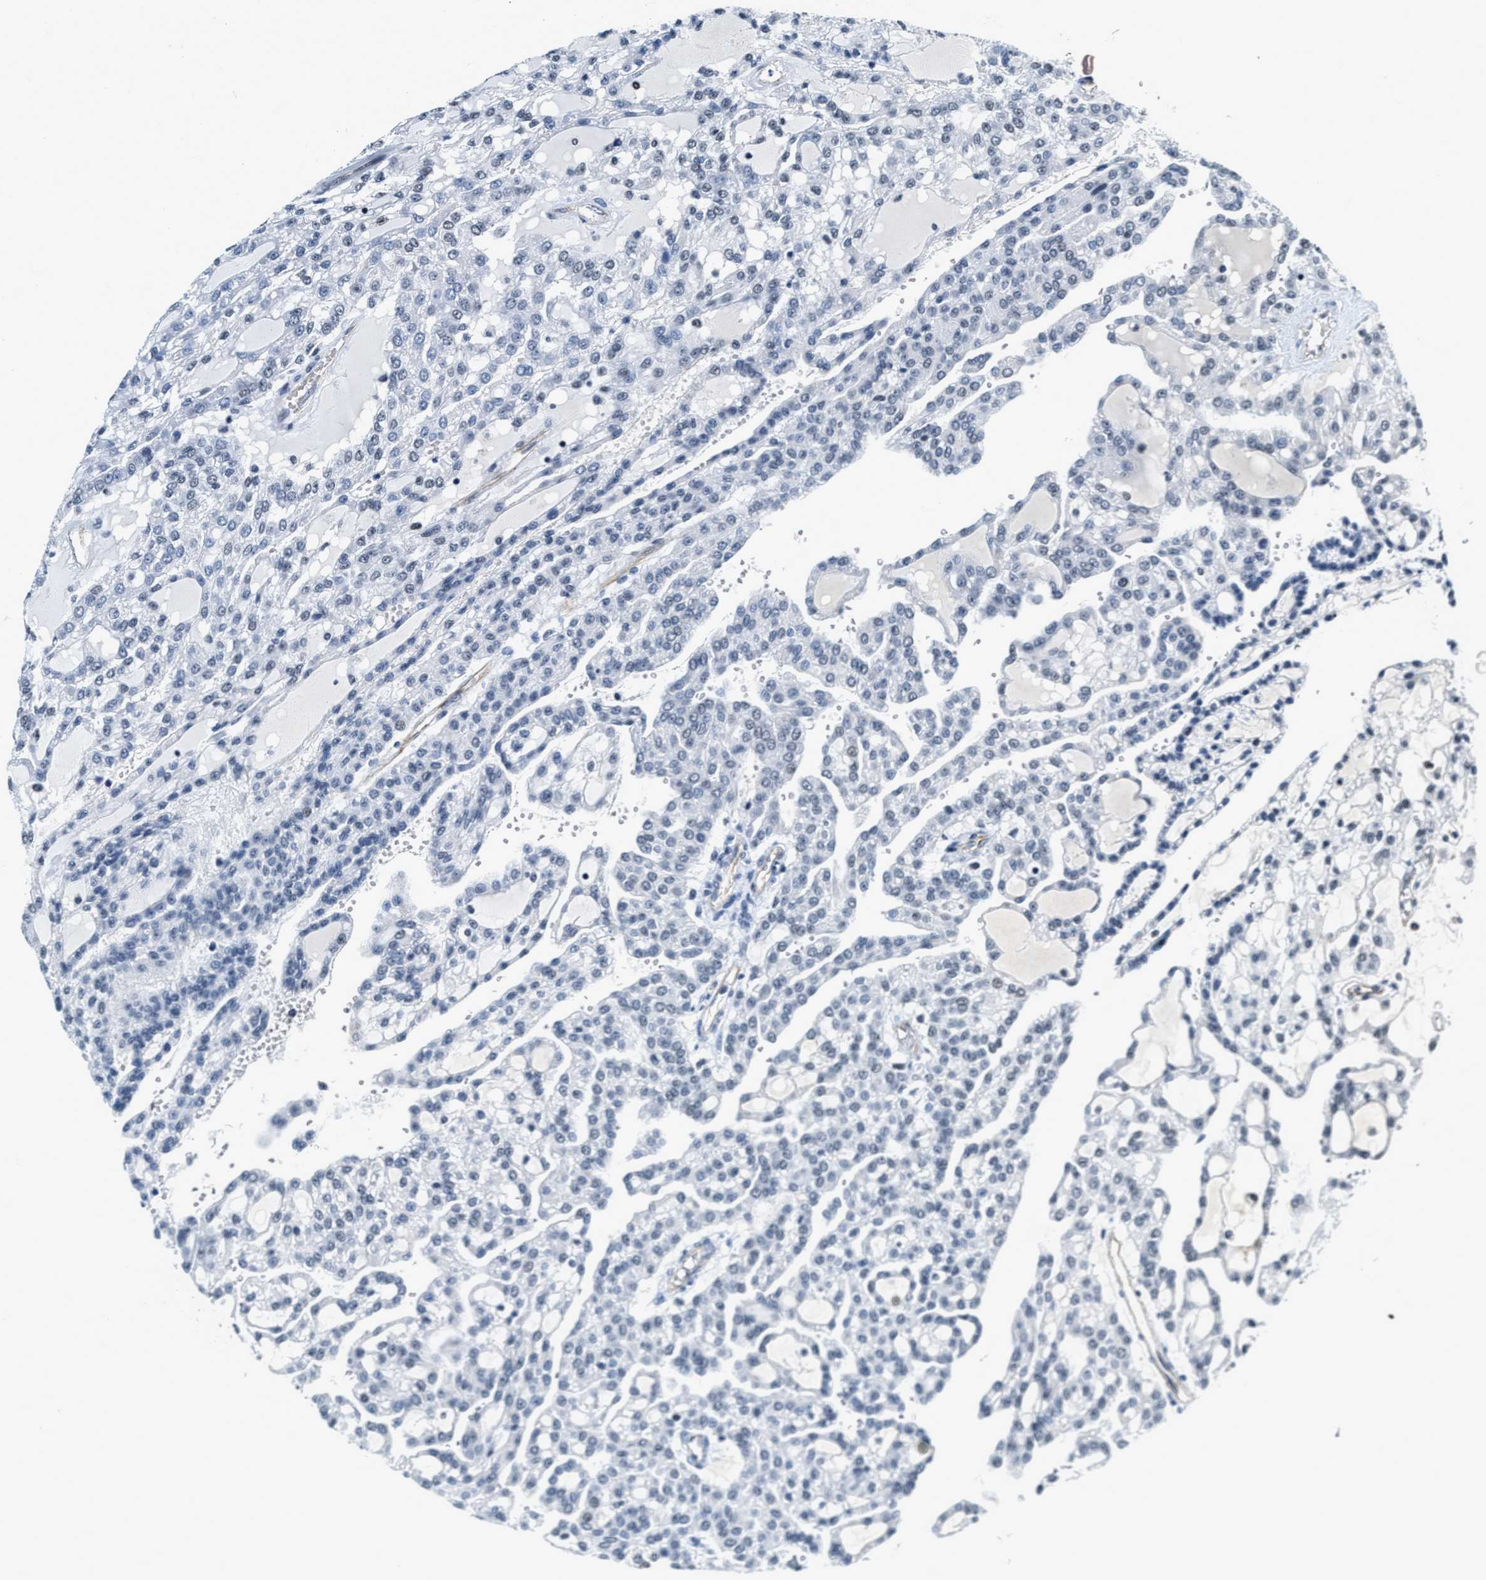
{"staining": {"intensity": "negative", "quantity": "none", "location": "none"}, "tissue": "renal cancer", "cell_type": "Tumor cells", "image_type": "cancer", "snomed": [{"axis": "morphology", "description": "Adenocarcinoma, NOS"}, {"axis": "topography", "description": "Kidney"}], "caption": "High magnification brightfield microscopy of renal adenocarcinoma stained with DAB (3,3'-diaminobenzidine) (brown) and counterstained with hematoxylin (blue): tumor cells show no significant positivity.", "gene": "CCNE1", "patient": {"sex": "male", "age": 63}}